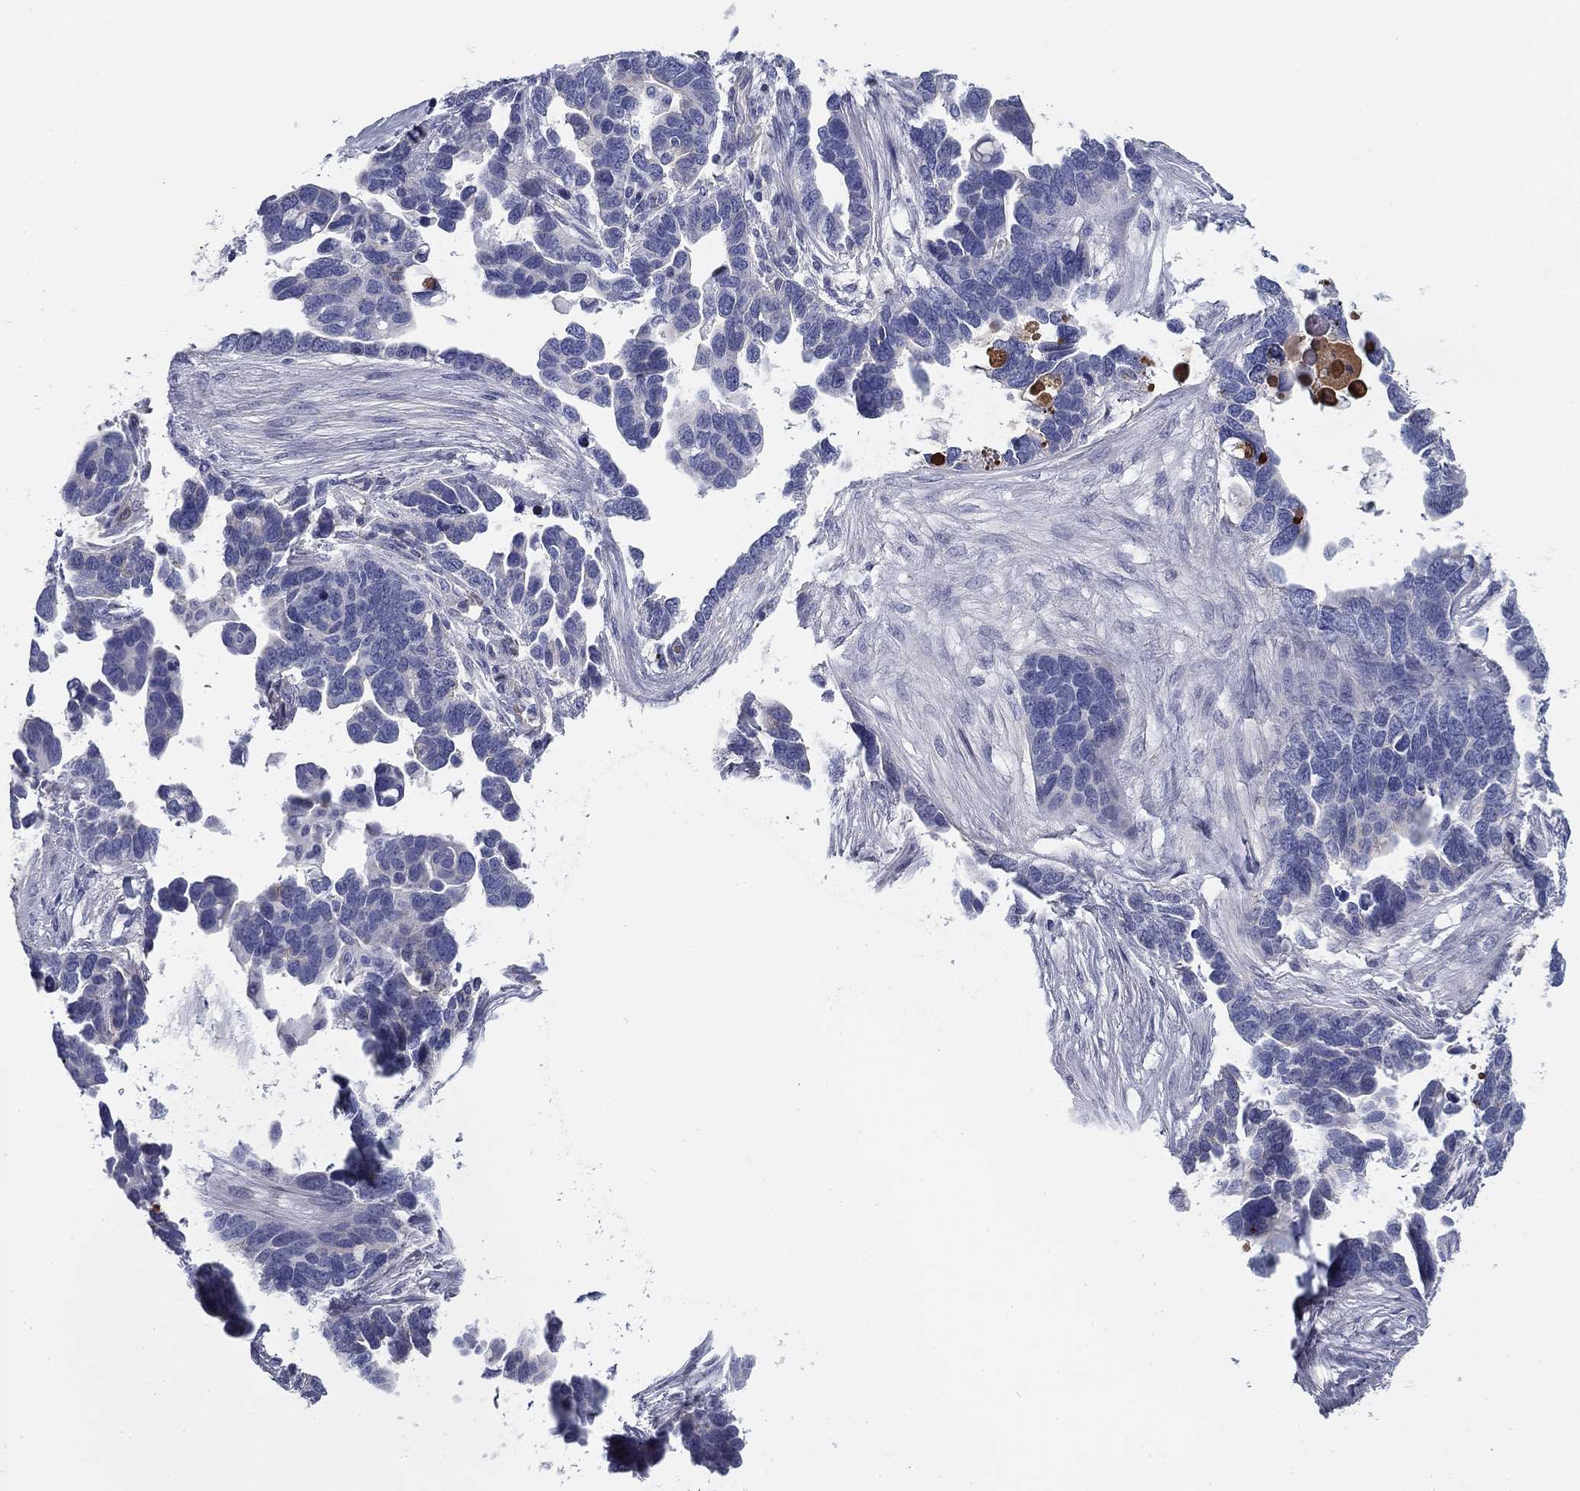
{"staining": {"intensity": "negative", "quantity": "none", "location": "none"}, "tissue": "ovarian cancer", "cell_type": "Tumor cells", "image_type": "cancer", "snomed": [{"axis": "morphology", "description": "Cystadenocarcinoma, serous, NOS"}, {"axis": "topography", "description": "Ovary"}], "caption": "There is no significant positivity in tumor cells of ovarian cancer (serous cystadenocarcinoma). (DAB (3,3'-diaminobenzidine) immunohistochemistry (IHC) with hematoxylin counter stain).", "gene": "CPLX4", "patient": {"sex": "female", "age": 54}}